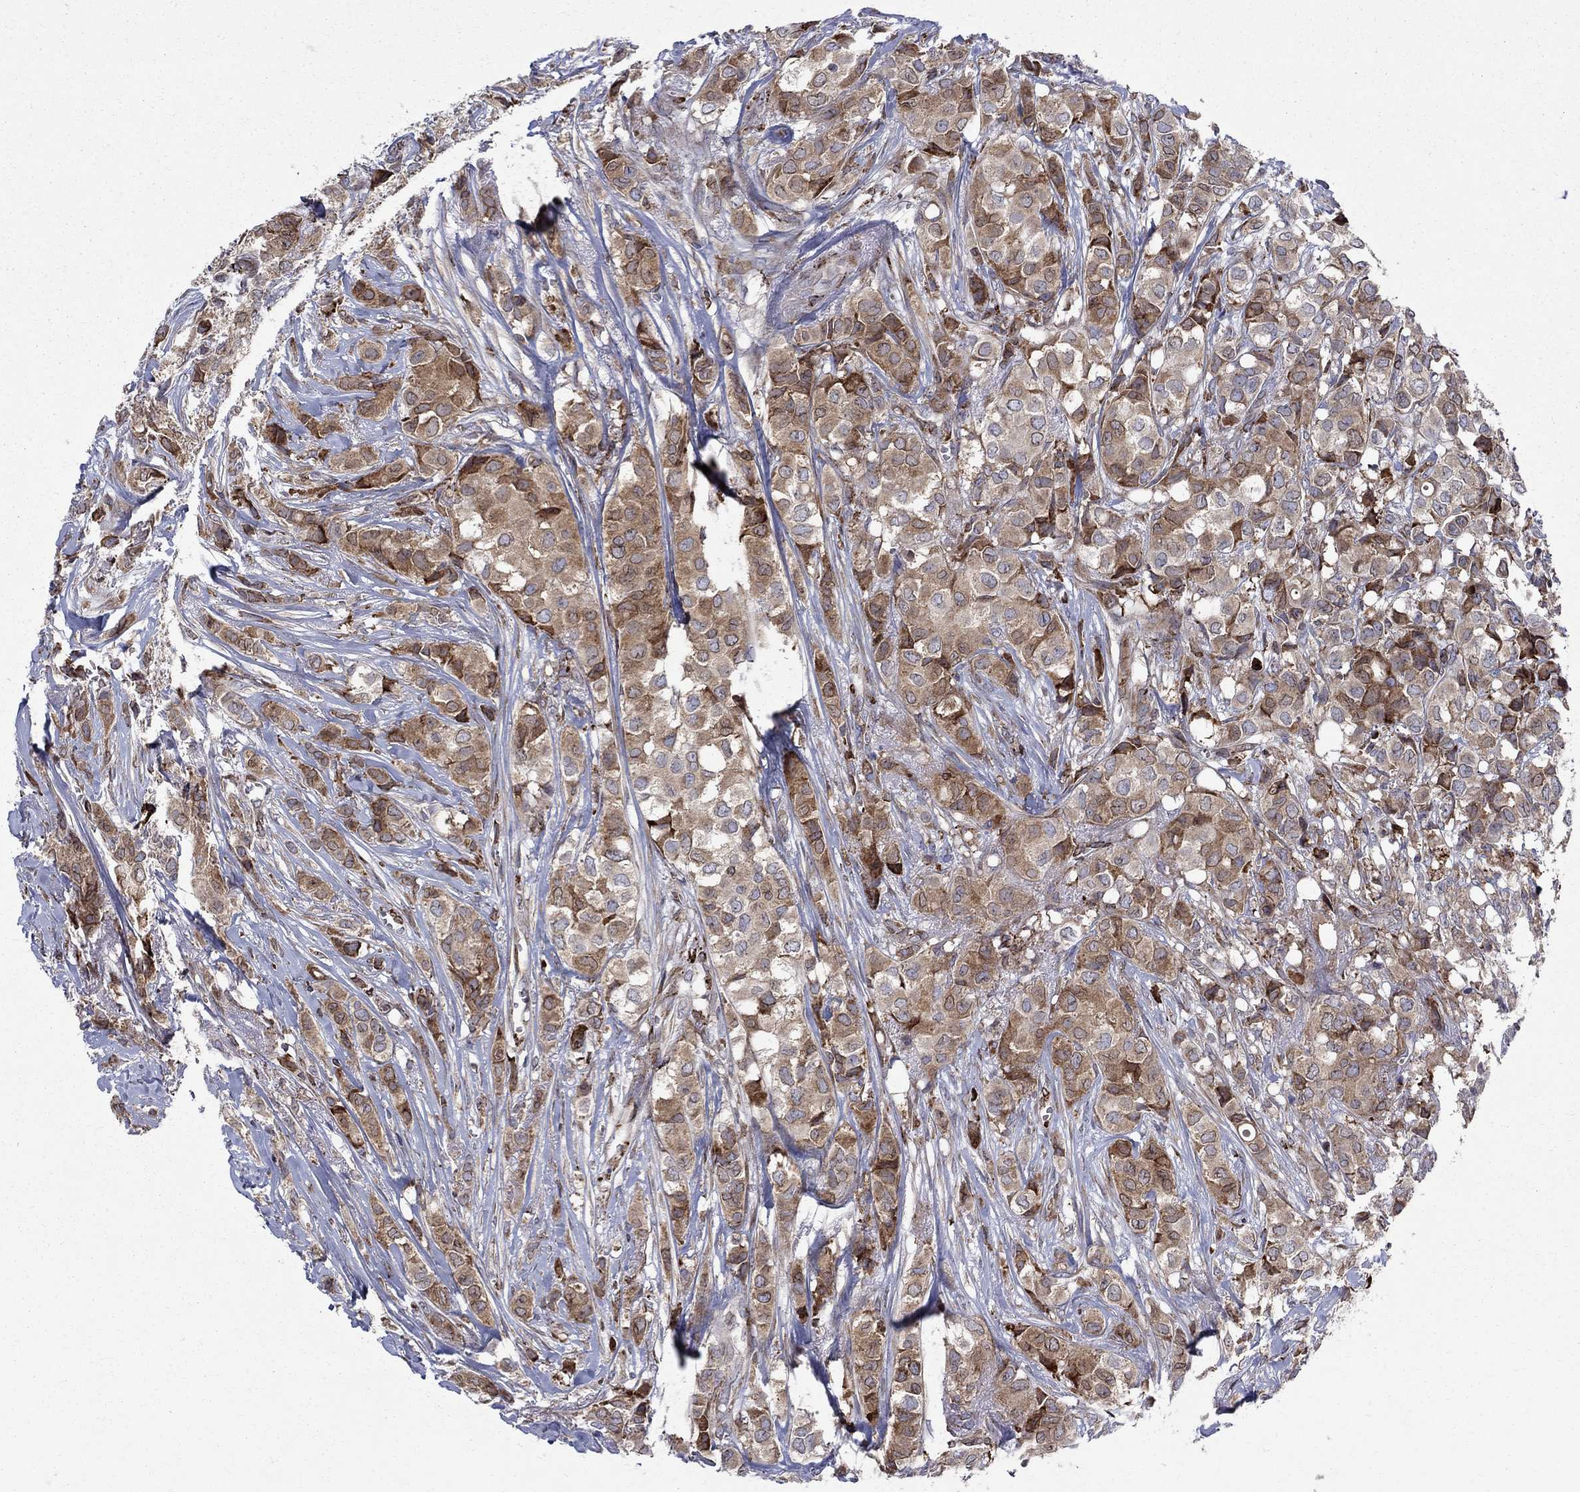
{"staining": {"intensity": "moderate", "quantity": ">75%", "location": "cytoplasmic/membranous"}, "tissue": "breast cancer", "cell_type": "Tumor cells", "image_type": "cancer", "snomed": [{"axis": "morphology", "description": "Duct carcinoma"}, {"axis": "topography", "description": "Breast"}], "caption": "Moderate cytoplasmic/membranous staining for a protein is identified in about >75% of tumor cells of breast infiltrating ductal carcinoma using immunohistochemistry (IHC).", "gene": "CAB39L", "patient": {"sex": "female", "age": 85}}